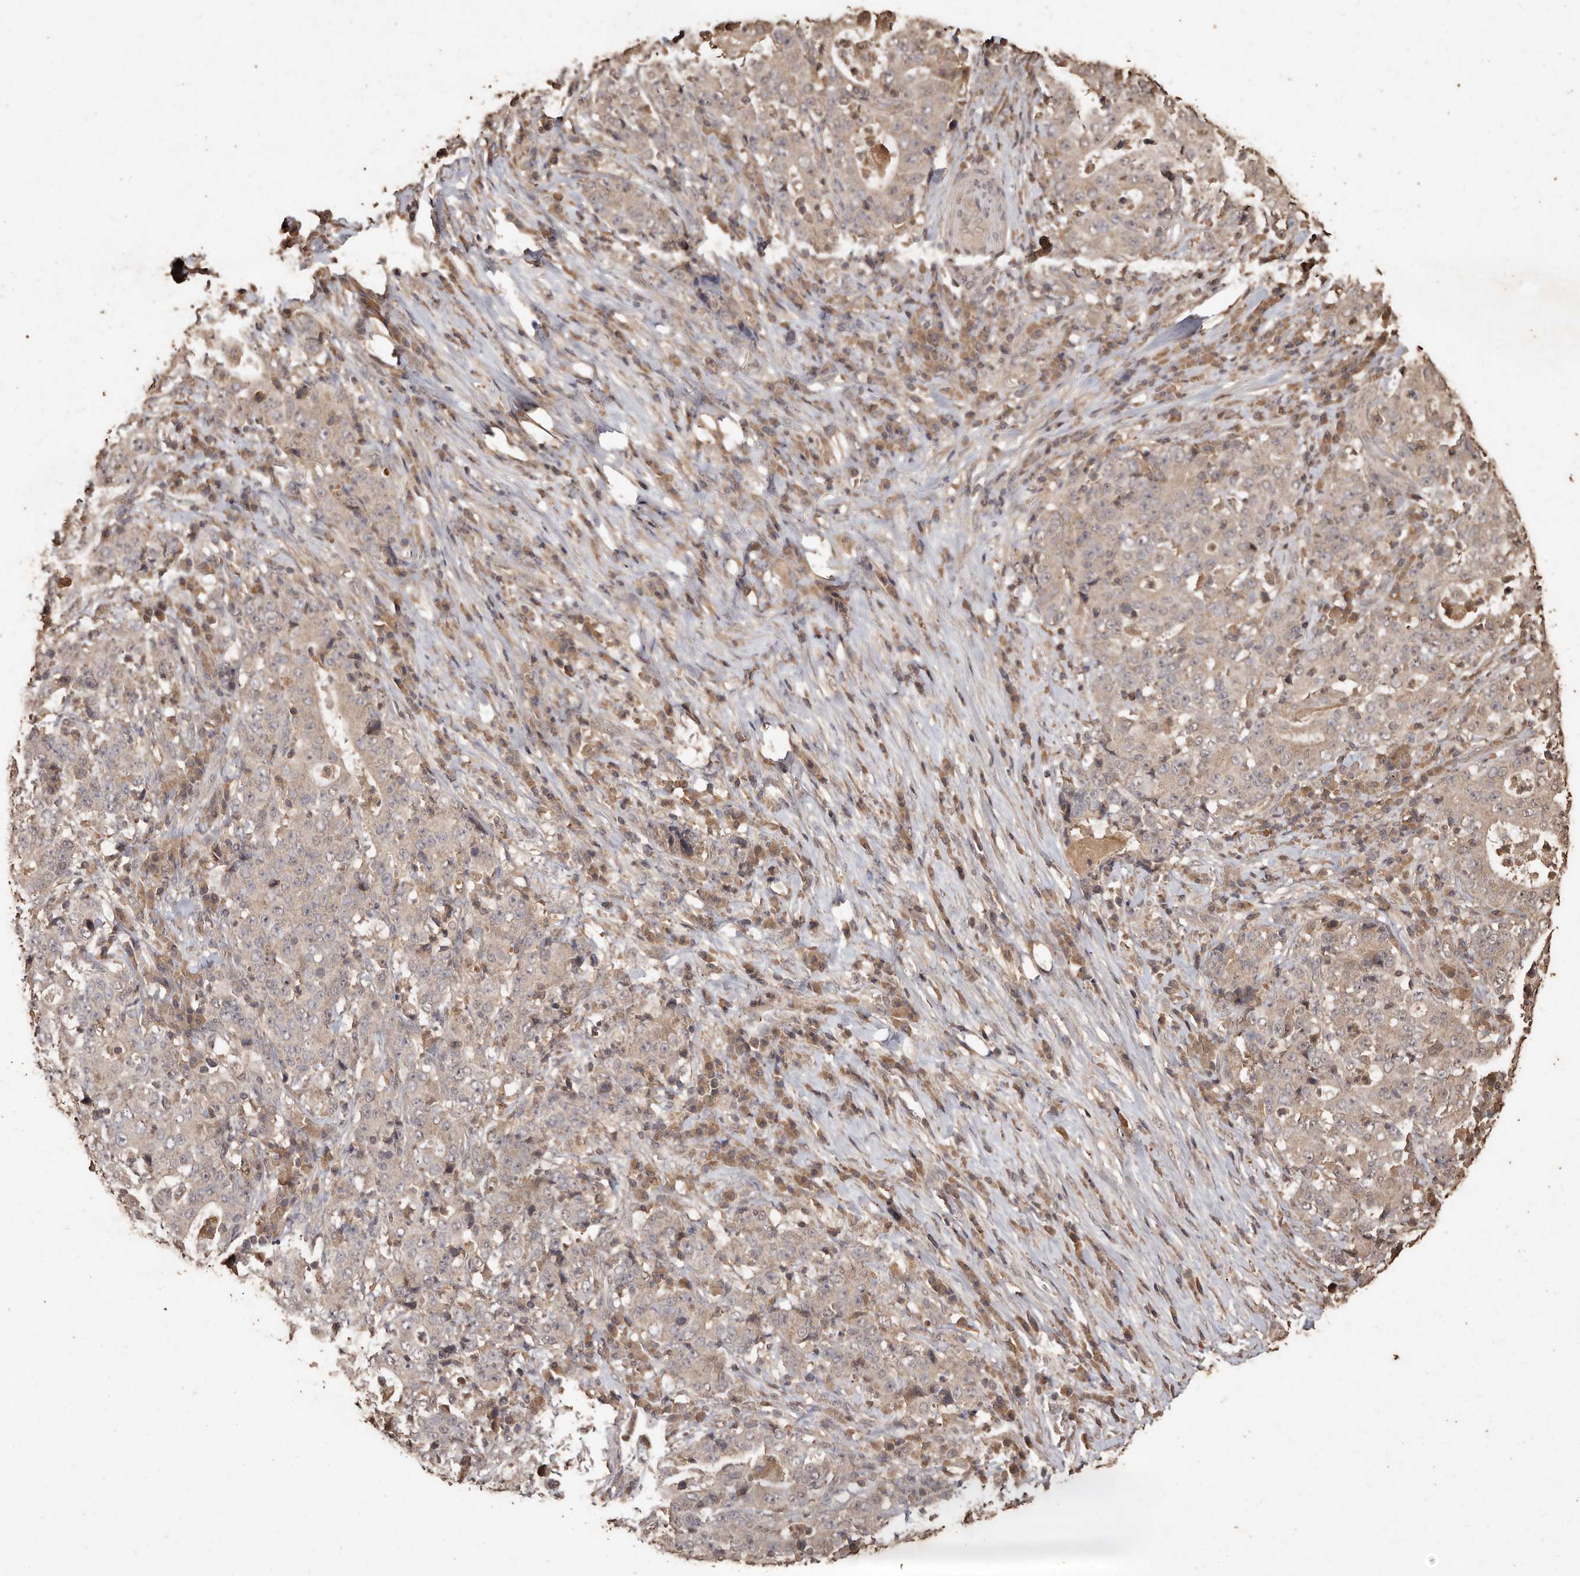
{"staining": {"intensity": "weak", "quantity": "25%-75%", "location": "cytoplasmic/membranous"}, "tissue": "stomach cancer", "cell_type": "Tumor cells", "image_type": "cancer", "snomed": [{"axis": "morphology", "description": "Normal tissue, NOS"}, {"axis": "morphology", "description": "Adenocarcinoma, NOS"}, {"axis": "topography", "description": "Stomach, upper"}, {"axis": "topography", "description": "Stomach"}], "caption": "About 25%-75% of tumor cells in human stomach cancer show weak cytoplasmic/membranous protein staining as visualized by brown immunohistochemical staining.", "gene": "PKDCC", "patient": {"sex": "male", "age": 59}}